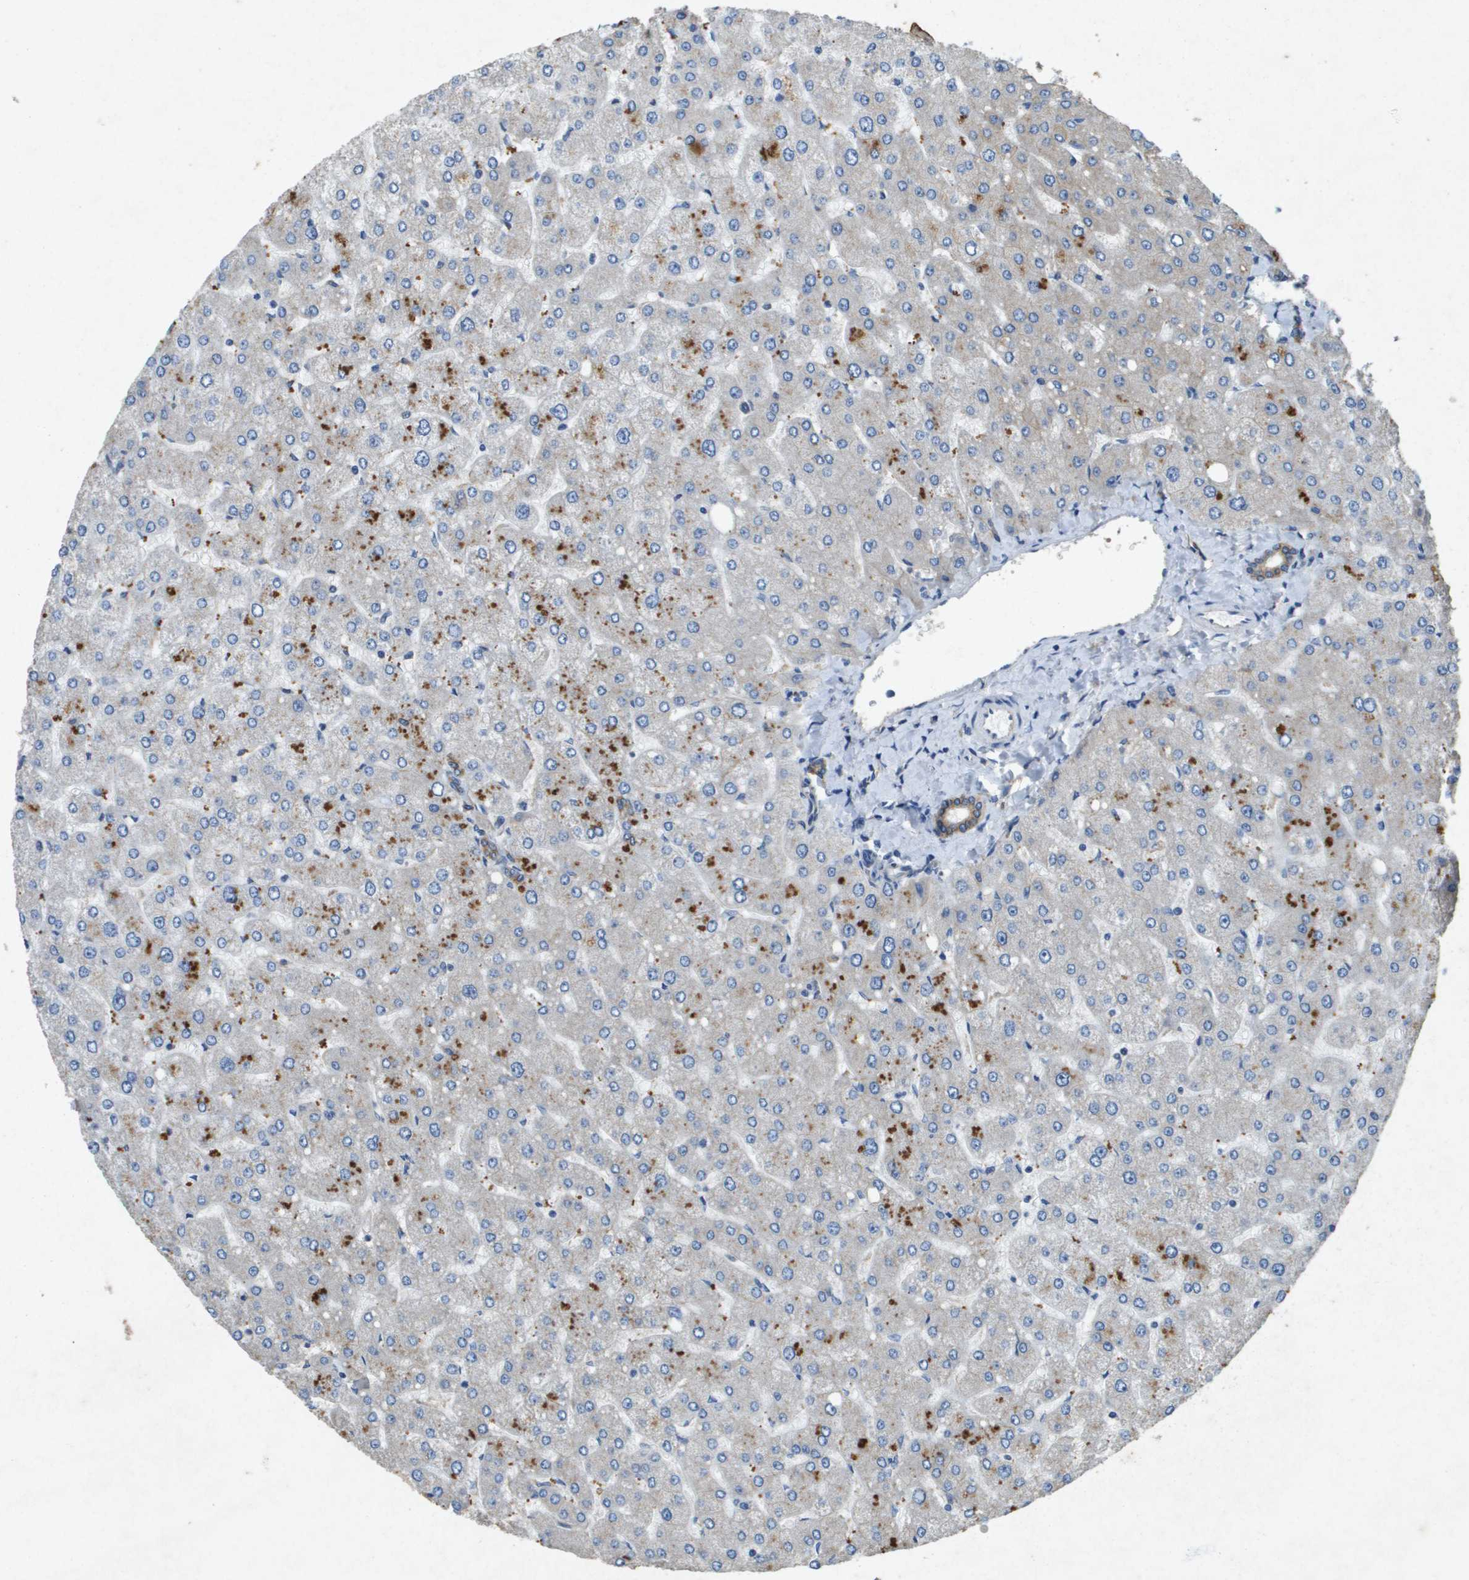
{"staining": {"intensity": "weak", "quantity": ">75%", "location": "cytoplasmic/membranous"}, "tissue": "liver", "cell_type": "Cholangiocytes", "image_type": "normal", "snomed": [{"axis": "morphology", "description": "Normal tissue, NOS"}, {"axis": "topography", "description": "Liver"}], "caption": "Liver stained for a protein shows weak cytoplasmic/membranous positivity in cholangiocytes. (brown staining indicates protein expression, while blue staining denotes nuclei).", "gene": "PTPRT", "patient": {"sex": "male", "age": 55}}